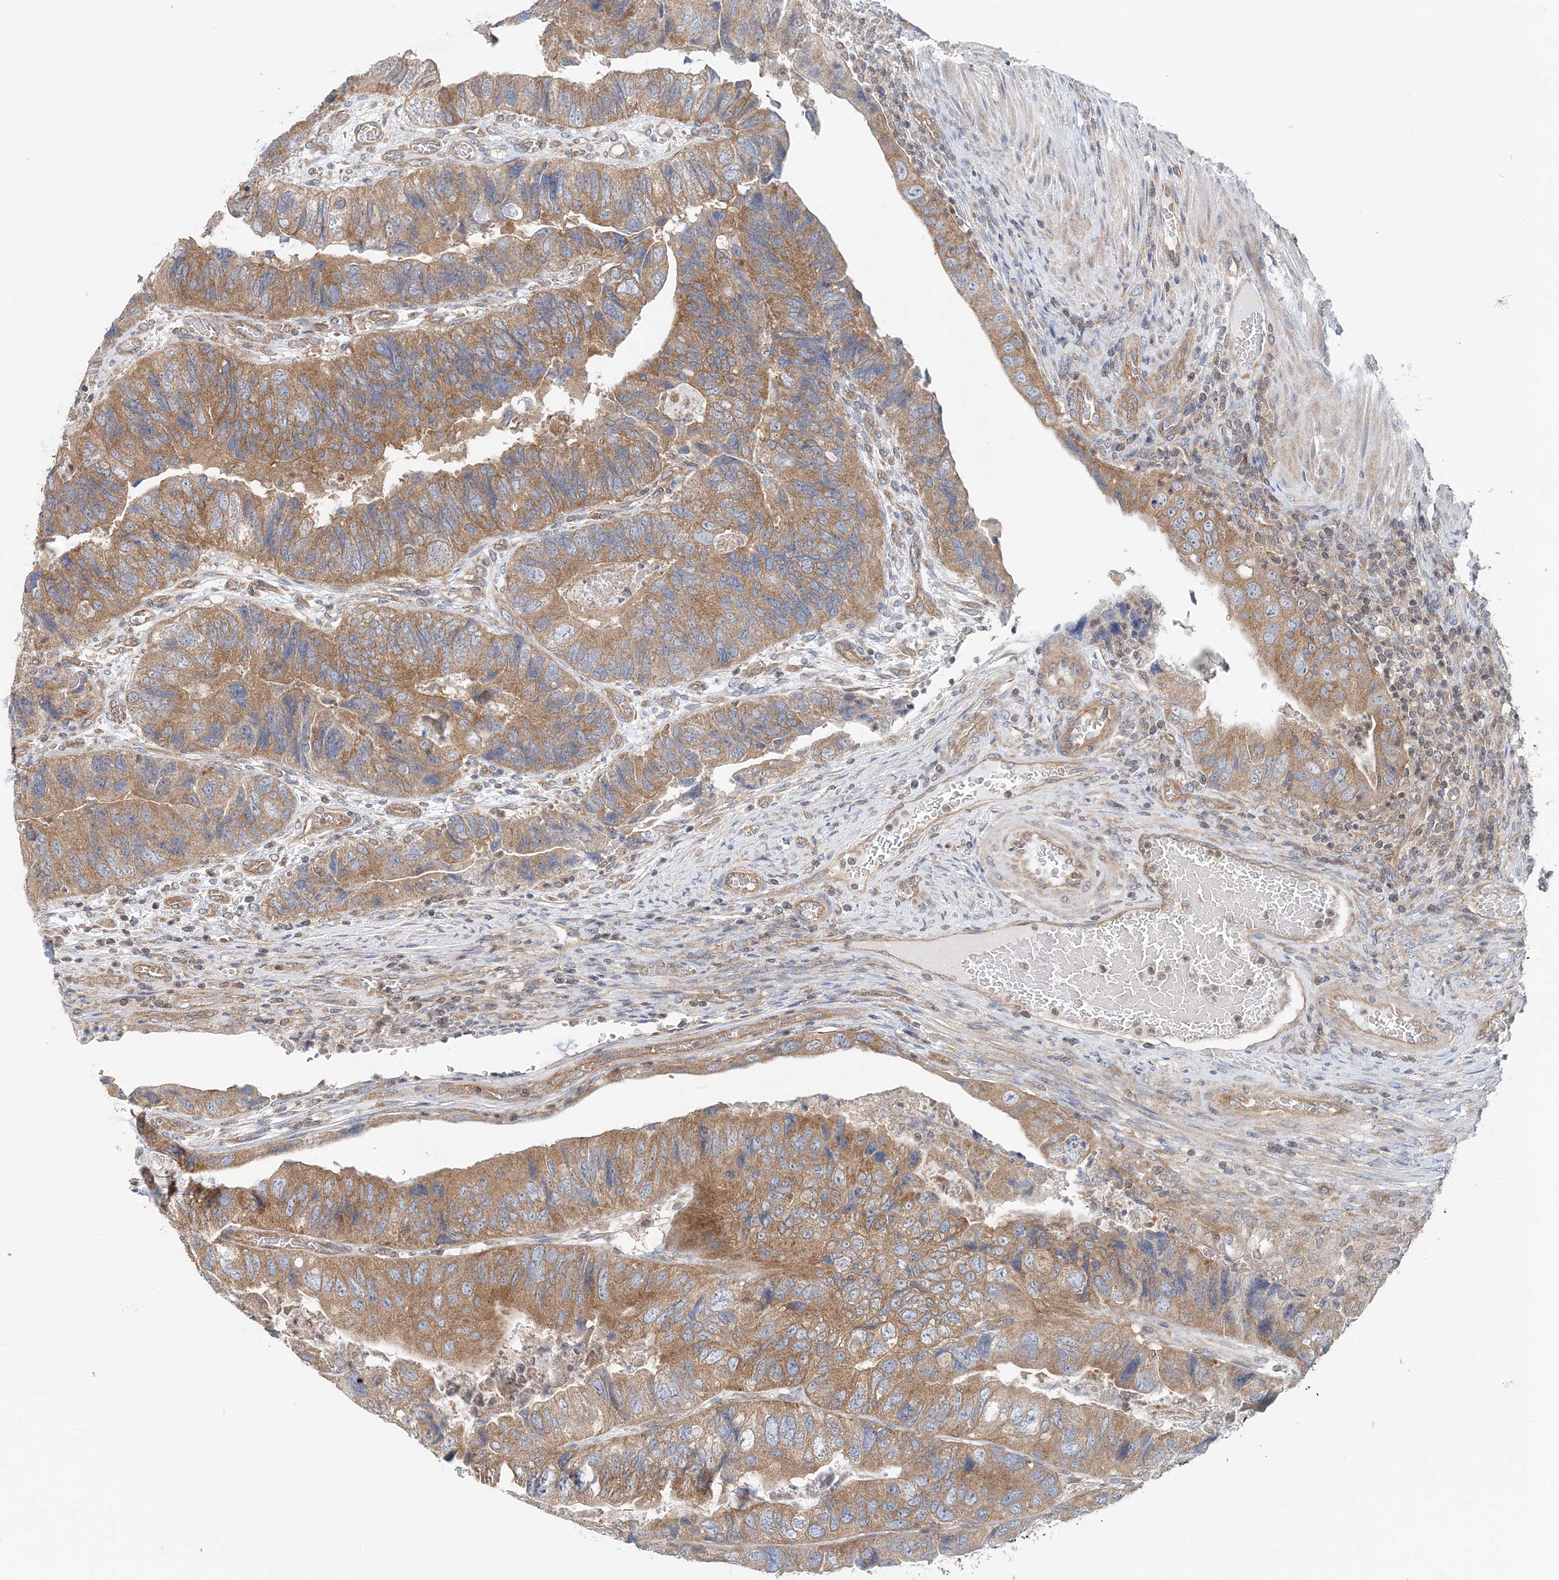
{"staining": {"intensity": "moderate", "quantity": ">75%", "location": "cytoplasmic/membranous"}, "tissue": "colorectal cancer", "cell_type": "Tumor cells", "image_type": "cancer", "snomed": [{"axis": "morphology", "description": "Adenocarcinoma, NOS"}, {"axis": "topography", "description": "Rectum"}], "caption": "Immunohistochemical staining of colorectal adenocarcinoma displays medium levels of moderate cytoplasmic/membranous positivity in about >75% of tumor cells. Using DAB (3,3'-diaminobenzidine) (brown) and hematoxylin (blue) stains, captured at high magnification using brightfield microscopy.", "gene": "MOB4", "patient": {"sex": "male", "age": 63}}